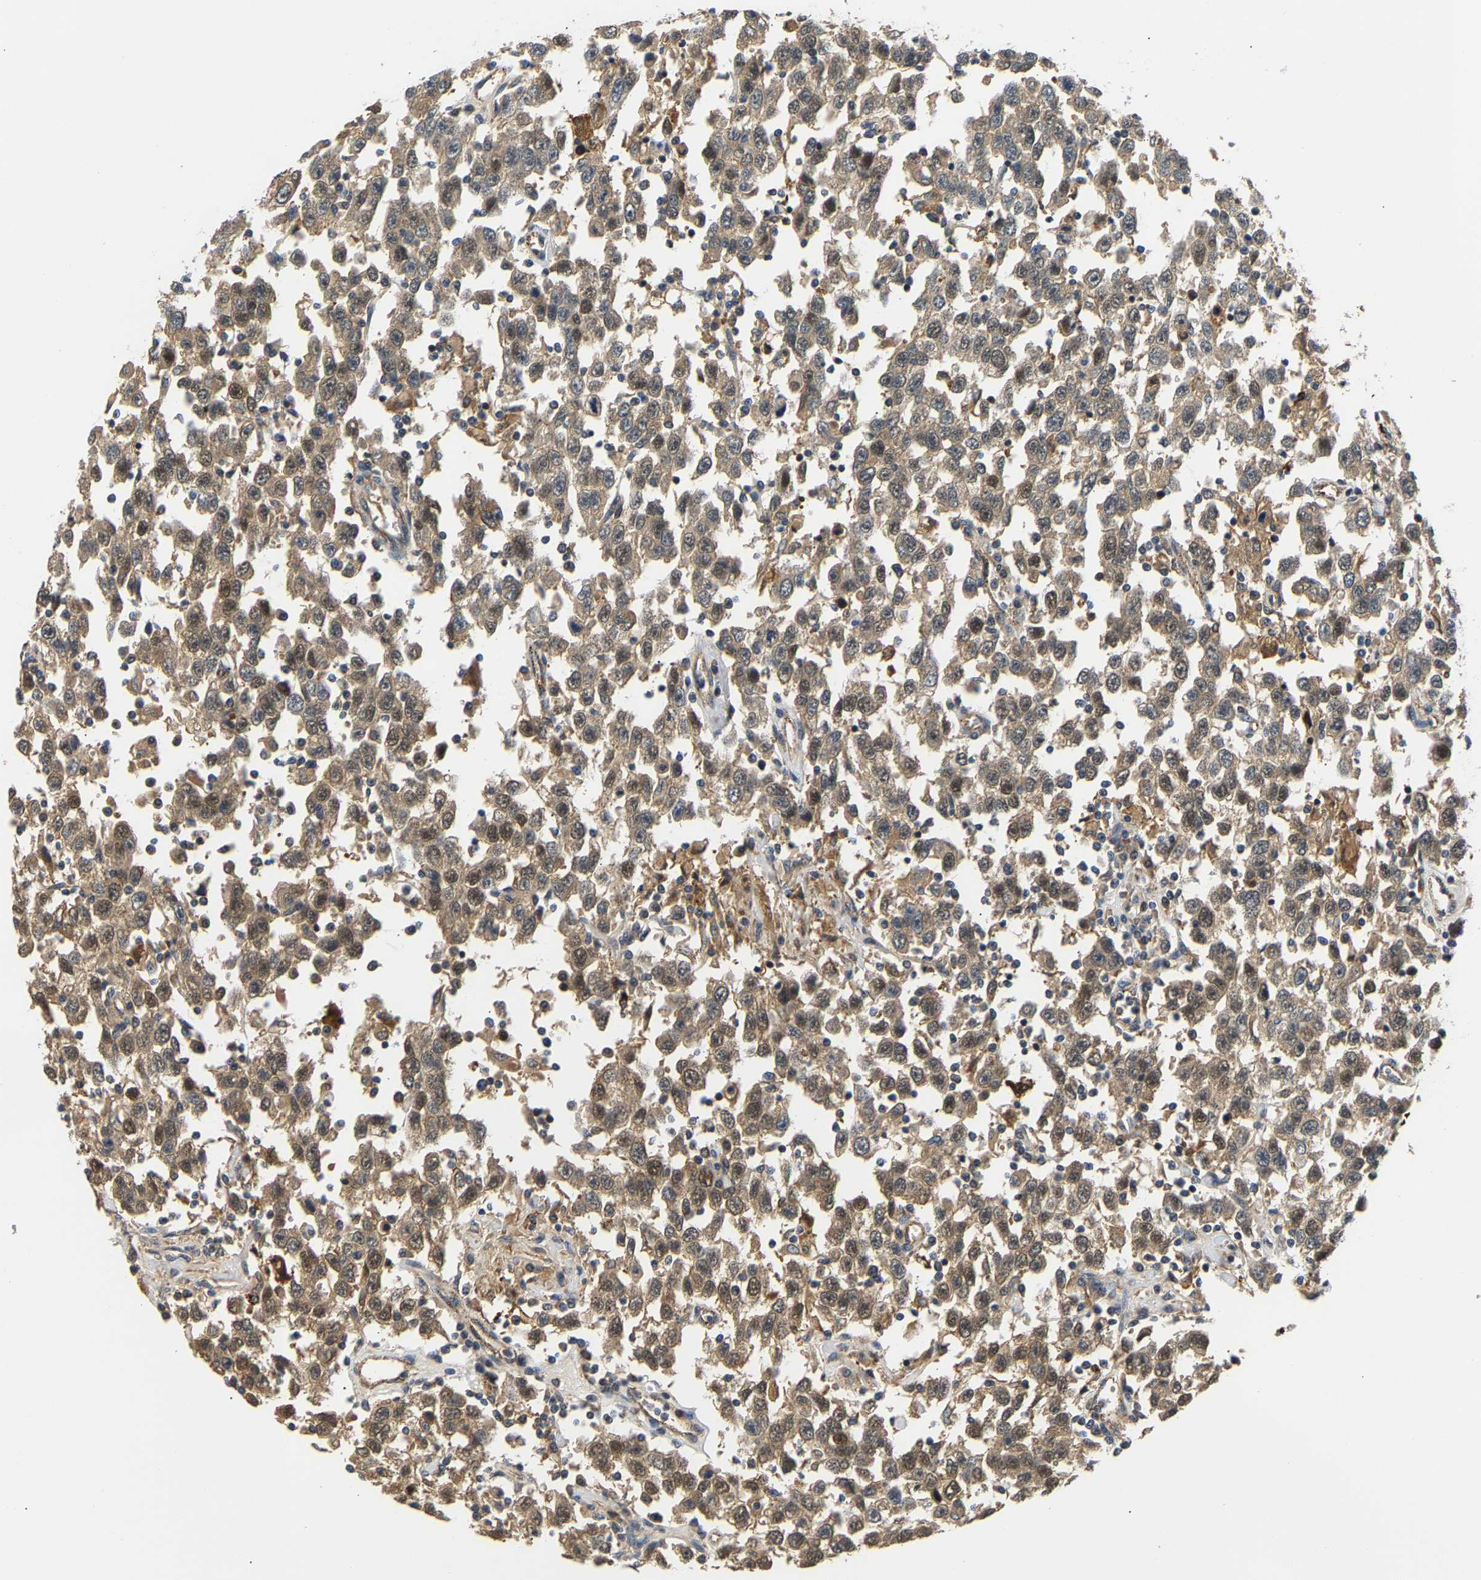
{"staining": {"intensity": "moderate", "quantity": ">75%", "location": "cytoplasmic/membranous,nuclear"}, "tissue": "testis cancer", "cell_type": "Tumor cells", "image_type": "cancer", "snomed": [{"axis": "morphology", "description": "Seminoma, NOS"}, {"axis": "topography", "description": "Testis"}], "caption": "DAB immunohistochemical staining of human testis seminoma shows moderate cytoplasmic/membranous and nuclear protein positivity in approximately >75% of tumor cells.", "gene": "LARP6", "patient": {"sex": "male", "age": 41}}